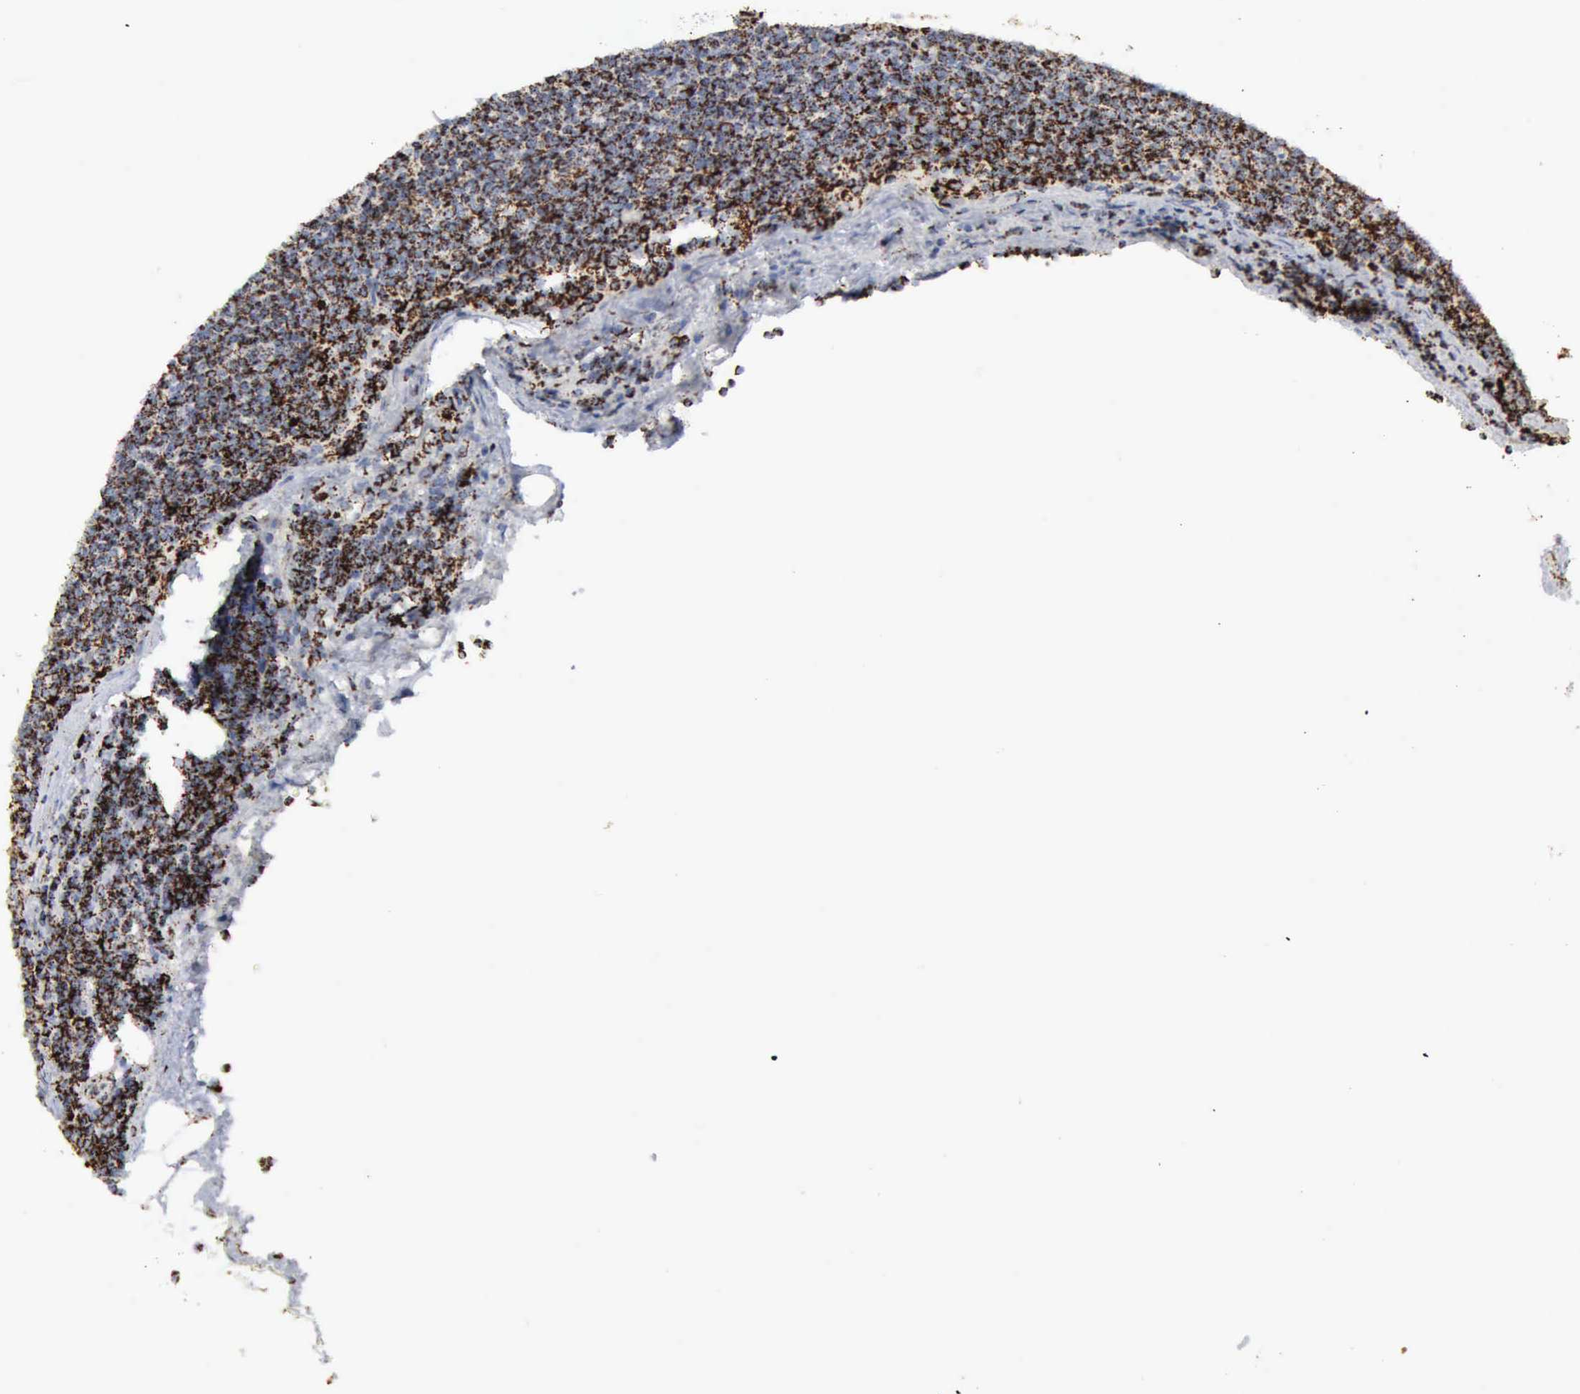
{"staining": {"intensity": "strong", "quantity": ">75%", "location": "cytoplasmic/membranous"}, "tissue": "lymphoma", "cell_type": "Tumor cells", "image_type": "cancer", "snomed": [{"axis": "morphology", "description": "Malignant lymphoma, non-Hodgkin's type, Low grade"}, {"axis": "topography", "description": "Lymph node"}], "caption": "Malignant lymphoma, non-Hodgkin's type (low-grade) tissue exhibits strong cytoplasmic/membranous expression in approximately >75% of tumor cells, visualized by immunohistochemistry. The staining was performed using DAB (3,3'-diaminobenzidine), with brown indicating positive protein expression. Nuclei are stained blue with hematoxylin.", "gene": "ACO2", "patient": {"sex": "female", "age": 69}}